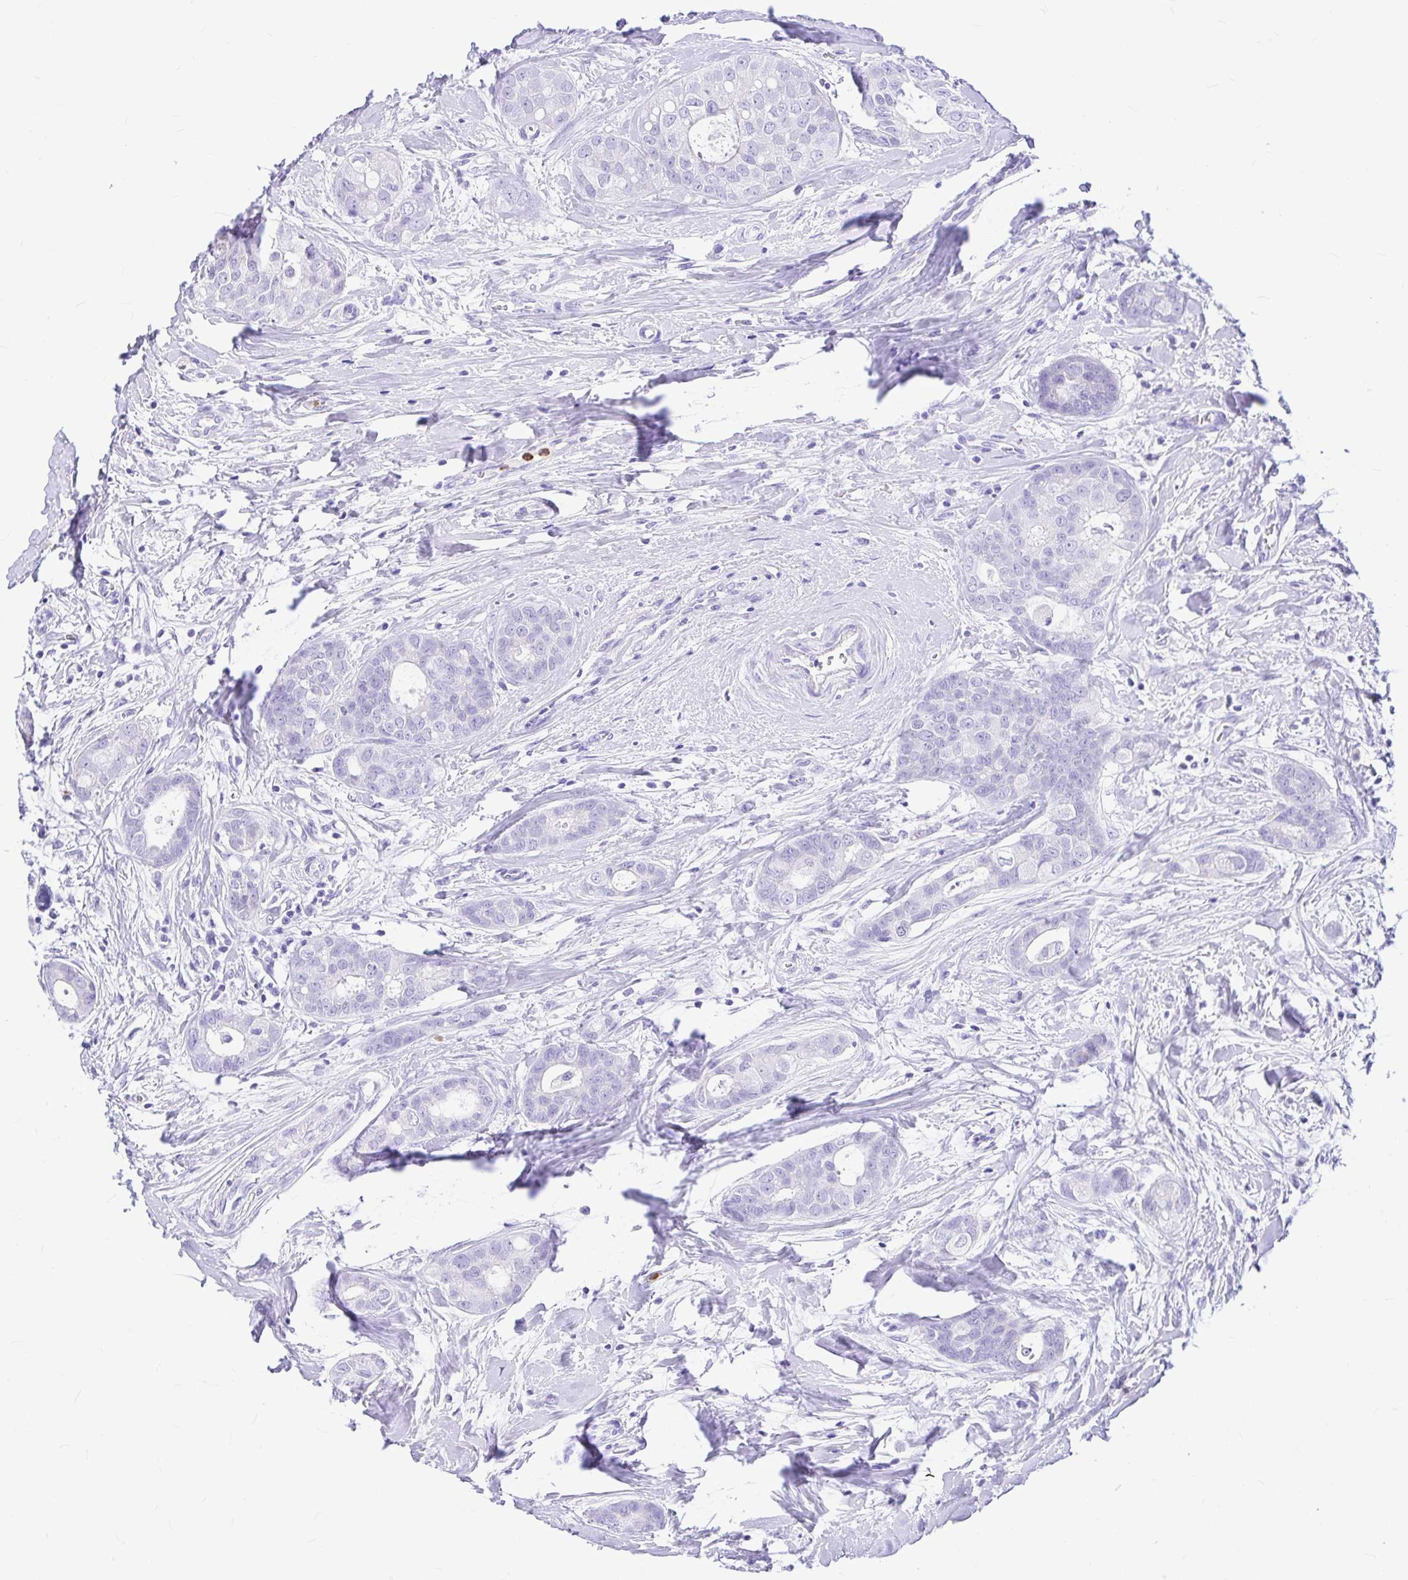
{"staining": {"intensity": "negative", "quantity": "none", "location": "none"}, "tissue": "breast cancer", "cell_type": "Tumor cells", "image_type": "cancer", "snomed": [{"axis": "morphology", "description": "Duct carcinoma"}, {"axis": "topography", "description": "Breast"}], "caption": "IHC of human breast cancer (intraductal carcinoma) displays no staining in tumor cells.", "gene": "CLEC1B", "patient": {"sex": "female", "age": 45}}